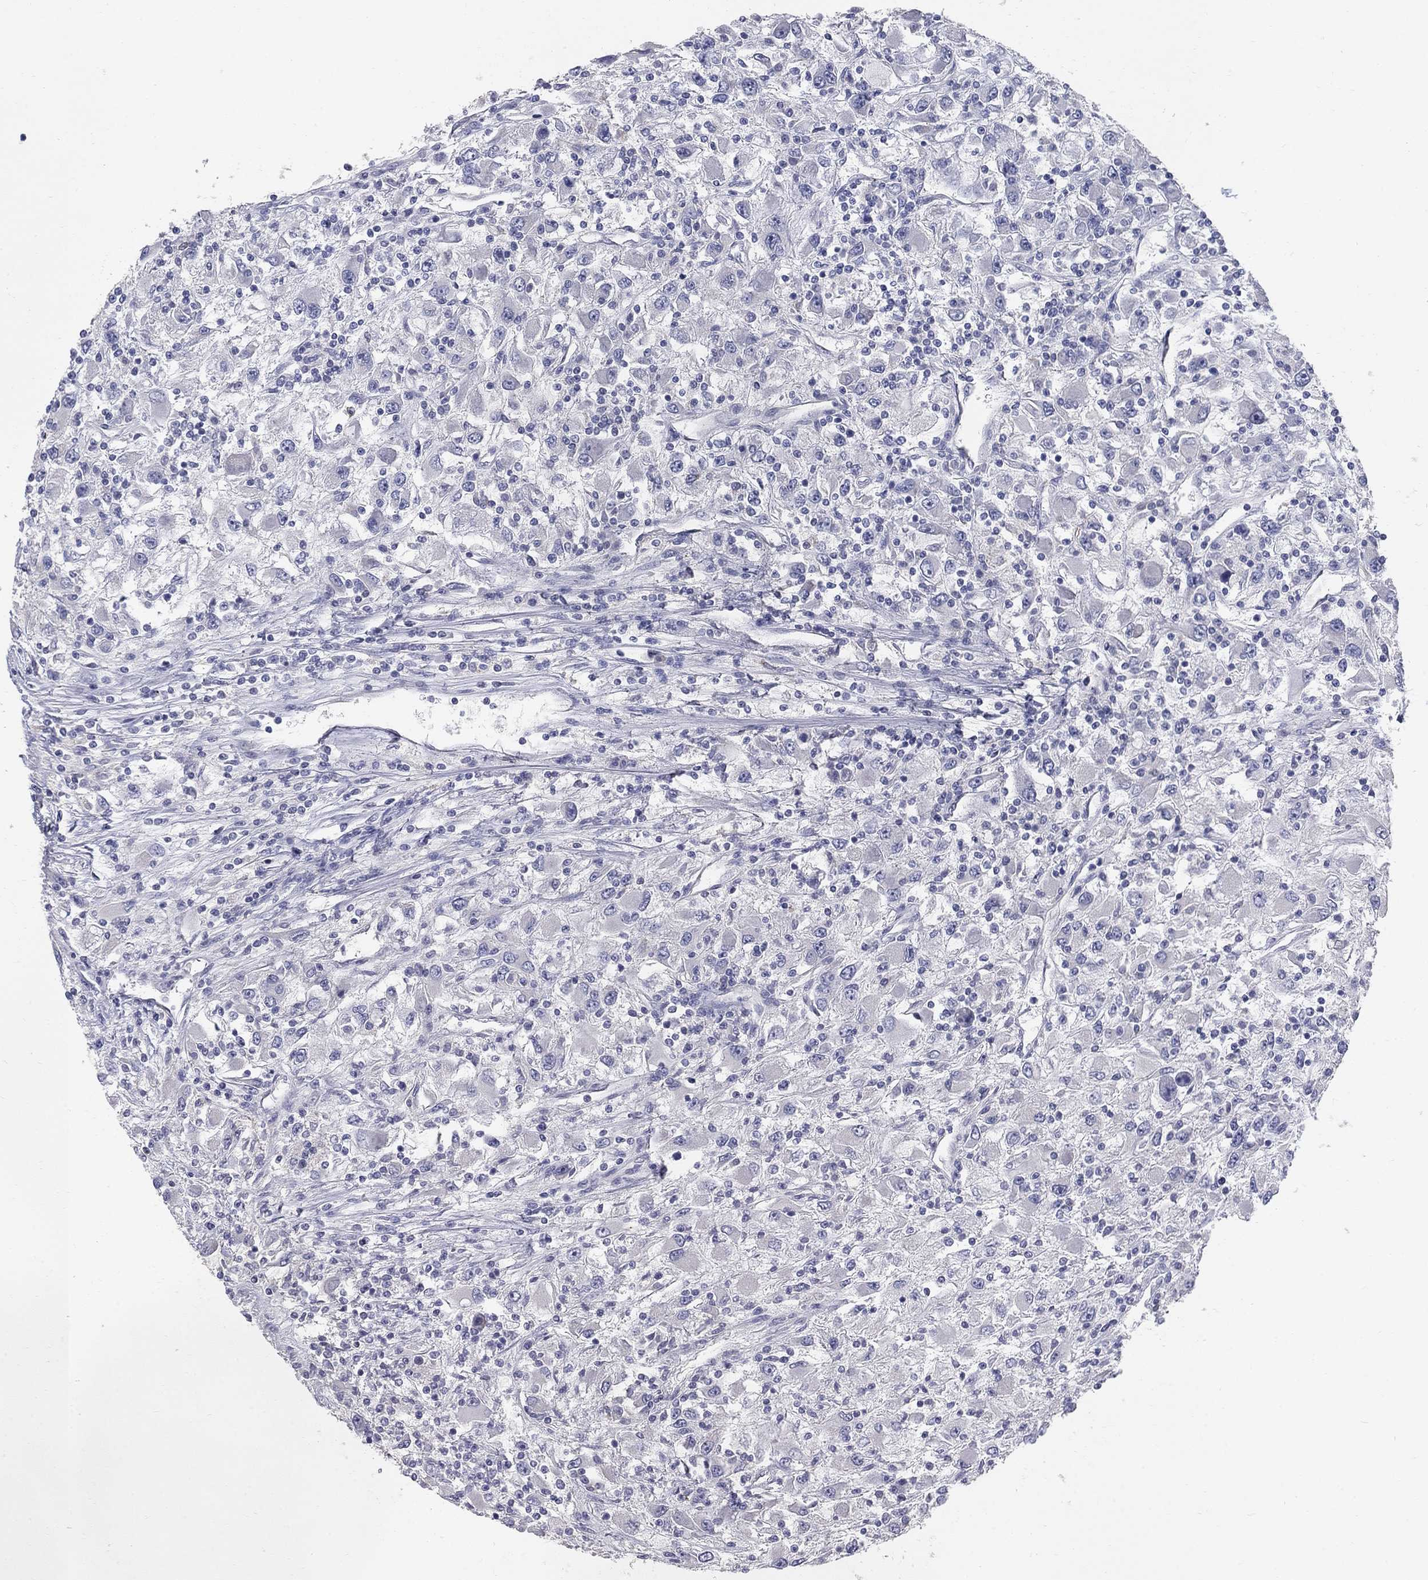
{"staining": {"intensity": "negative", "quantity": "none", "location": "none"}, "tissue": "renal cancer", "cell_type": "Tumor cells", "image_type": "cancer", "snomed": [{"axis": "morphology", "description": "Adenocarcinoma, NOS"}, {"axis": "topography", "description": "Kidney"}], "caption": "Tumor cells are negative for protein expression in human adenocarcinoma (renal).", "gene": "NTRK2", "patient": {"sex": "female", "age": 67}}